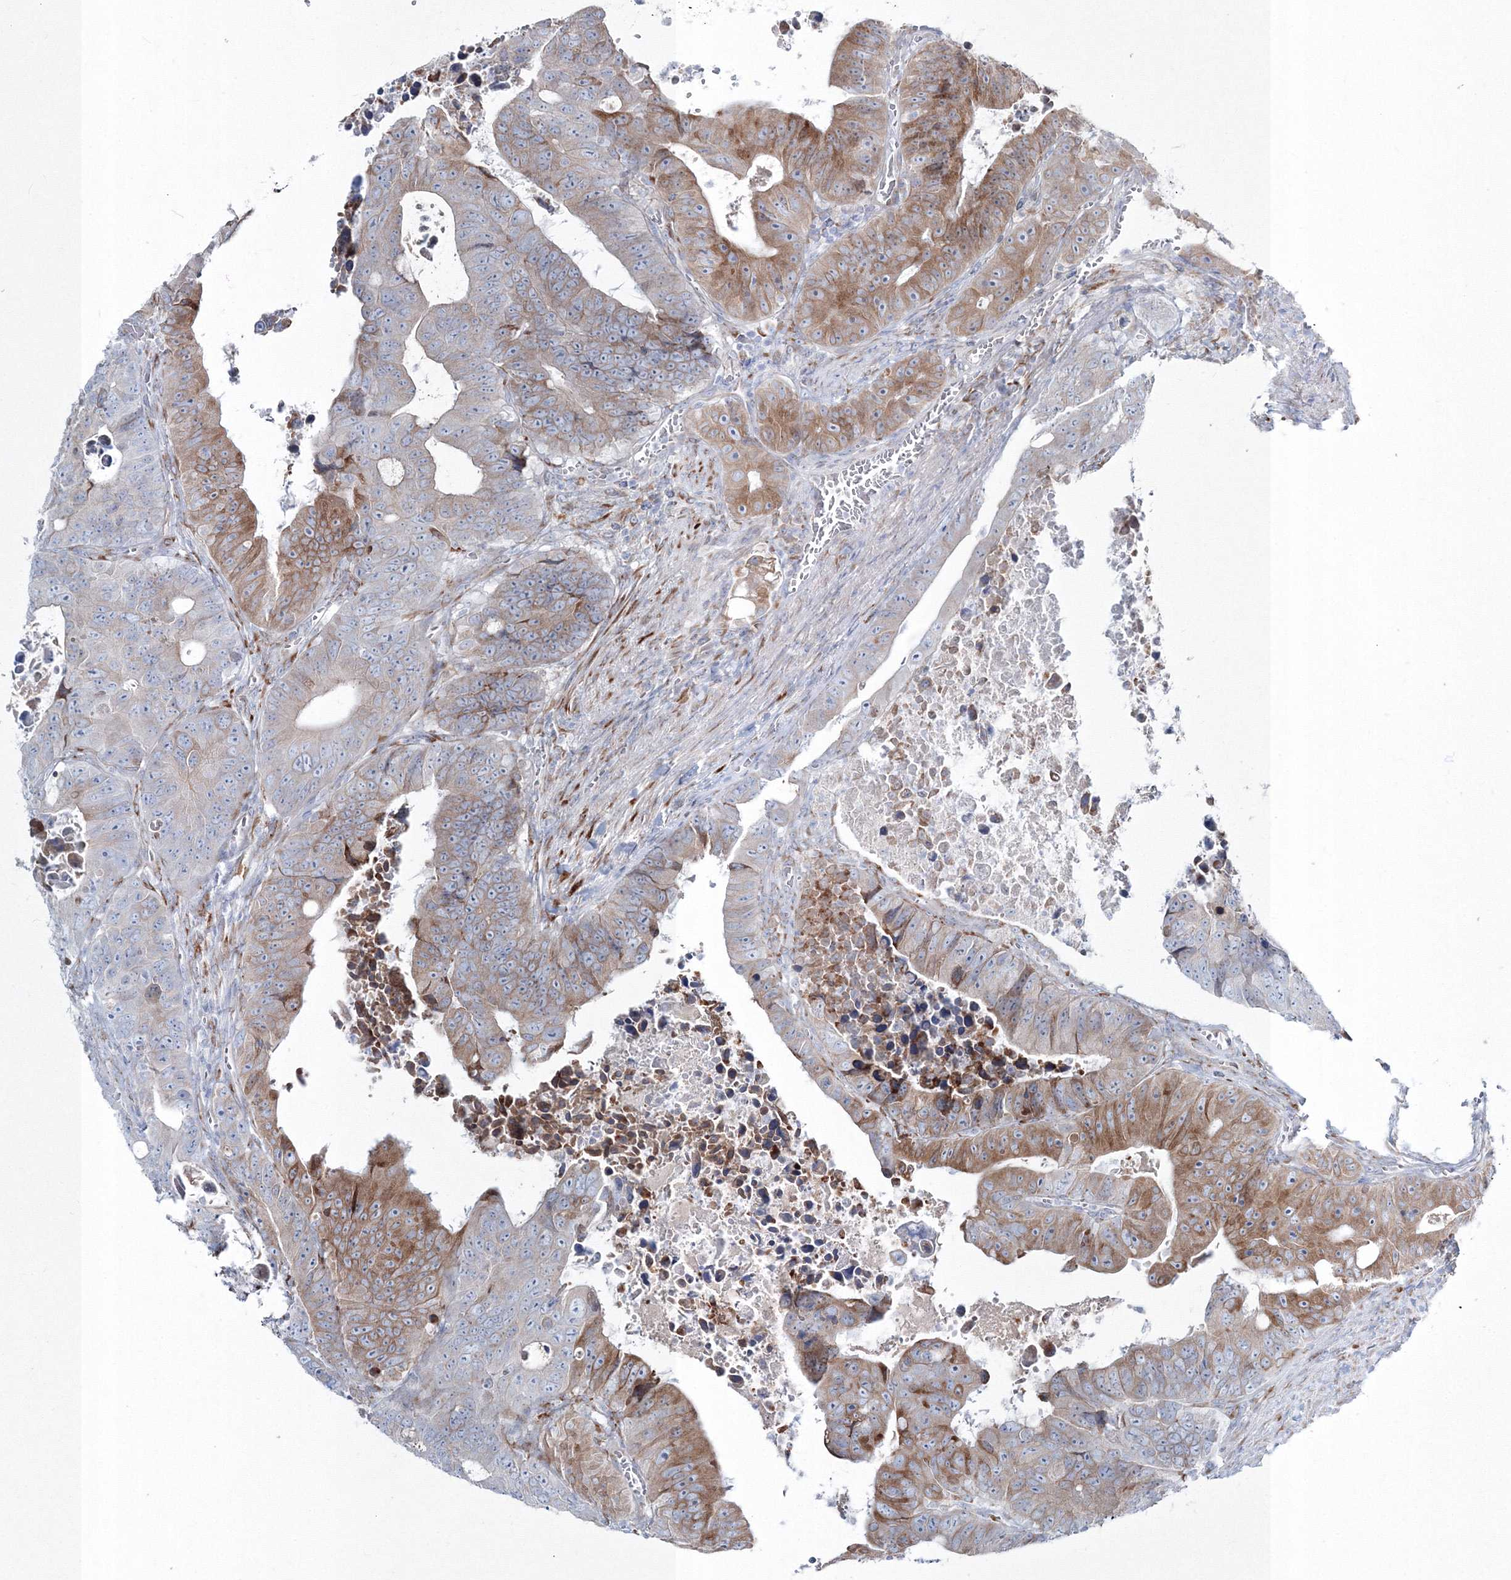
{"staining": {"intensity": "moderate", "quantity": "<25%", "location": "cytoplasmic/membranous"}, "tissue": "colorectal cancer", "cell_type": "Tumor cells", "image_type": "cancer", "snomed": [{"axis": "morphology", "description": "Adenocarcinoma, NOS"}, {"axis": "topography", "description": "Colon"}], "caption": "A histopathology image showing moderate cytoplasmic/membranous positivity in approximately <25% of tumor cells in colorectal cancer (adenocarcinoma), as visualized by brown immunohistochemical staining.", "gene": "RCN1", "patient": {"sex": "male", "age": 87}}